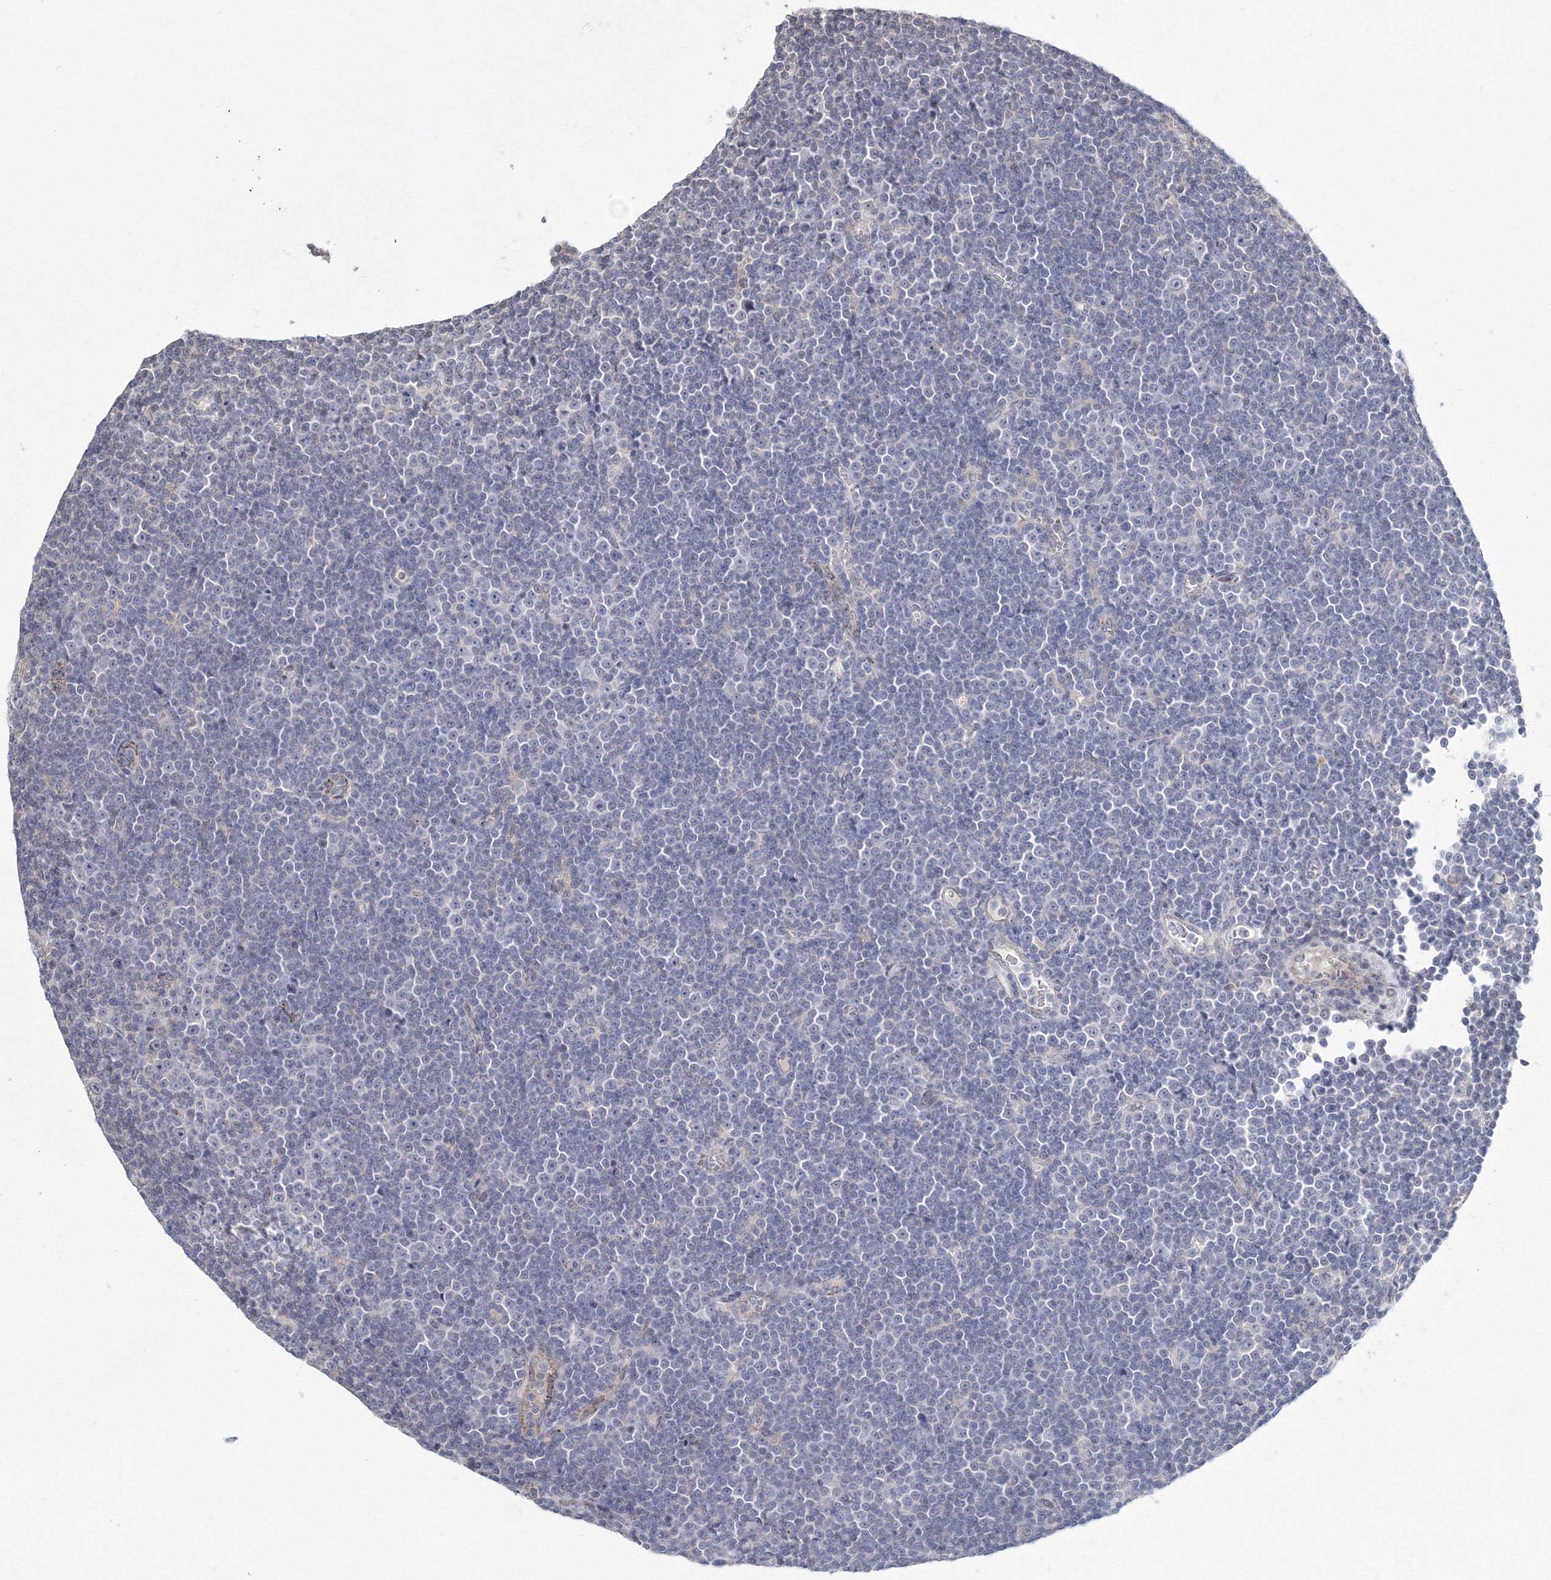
{"staining": {"intensity": "negative", "quantity": "none", "location": "none"}, "tissue": "lymphoma", "cell_type": "Tumor cells", "image_type": "cancer", "snomed": [{"axis": "morphology", "description": "Malignant lymphoma, non-Hodgkin's type, Low grade"}, {"axis": "topography", "description": "Lymph node"}], "caption": "Immunohistochemistry (IHC) of lymphoma shows no staining in tumor cells.", "gene": "SLC7A7", "patient": {"sex": "female", "age": 67}}